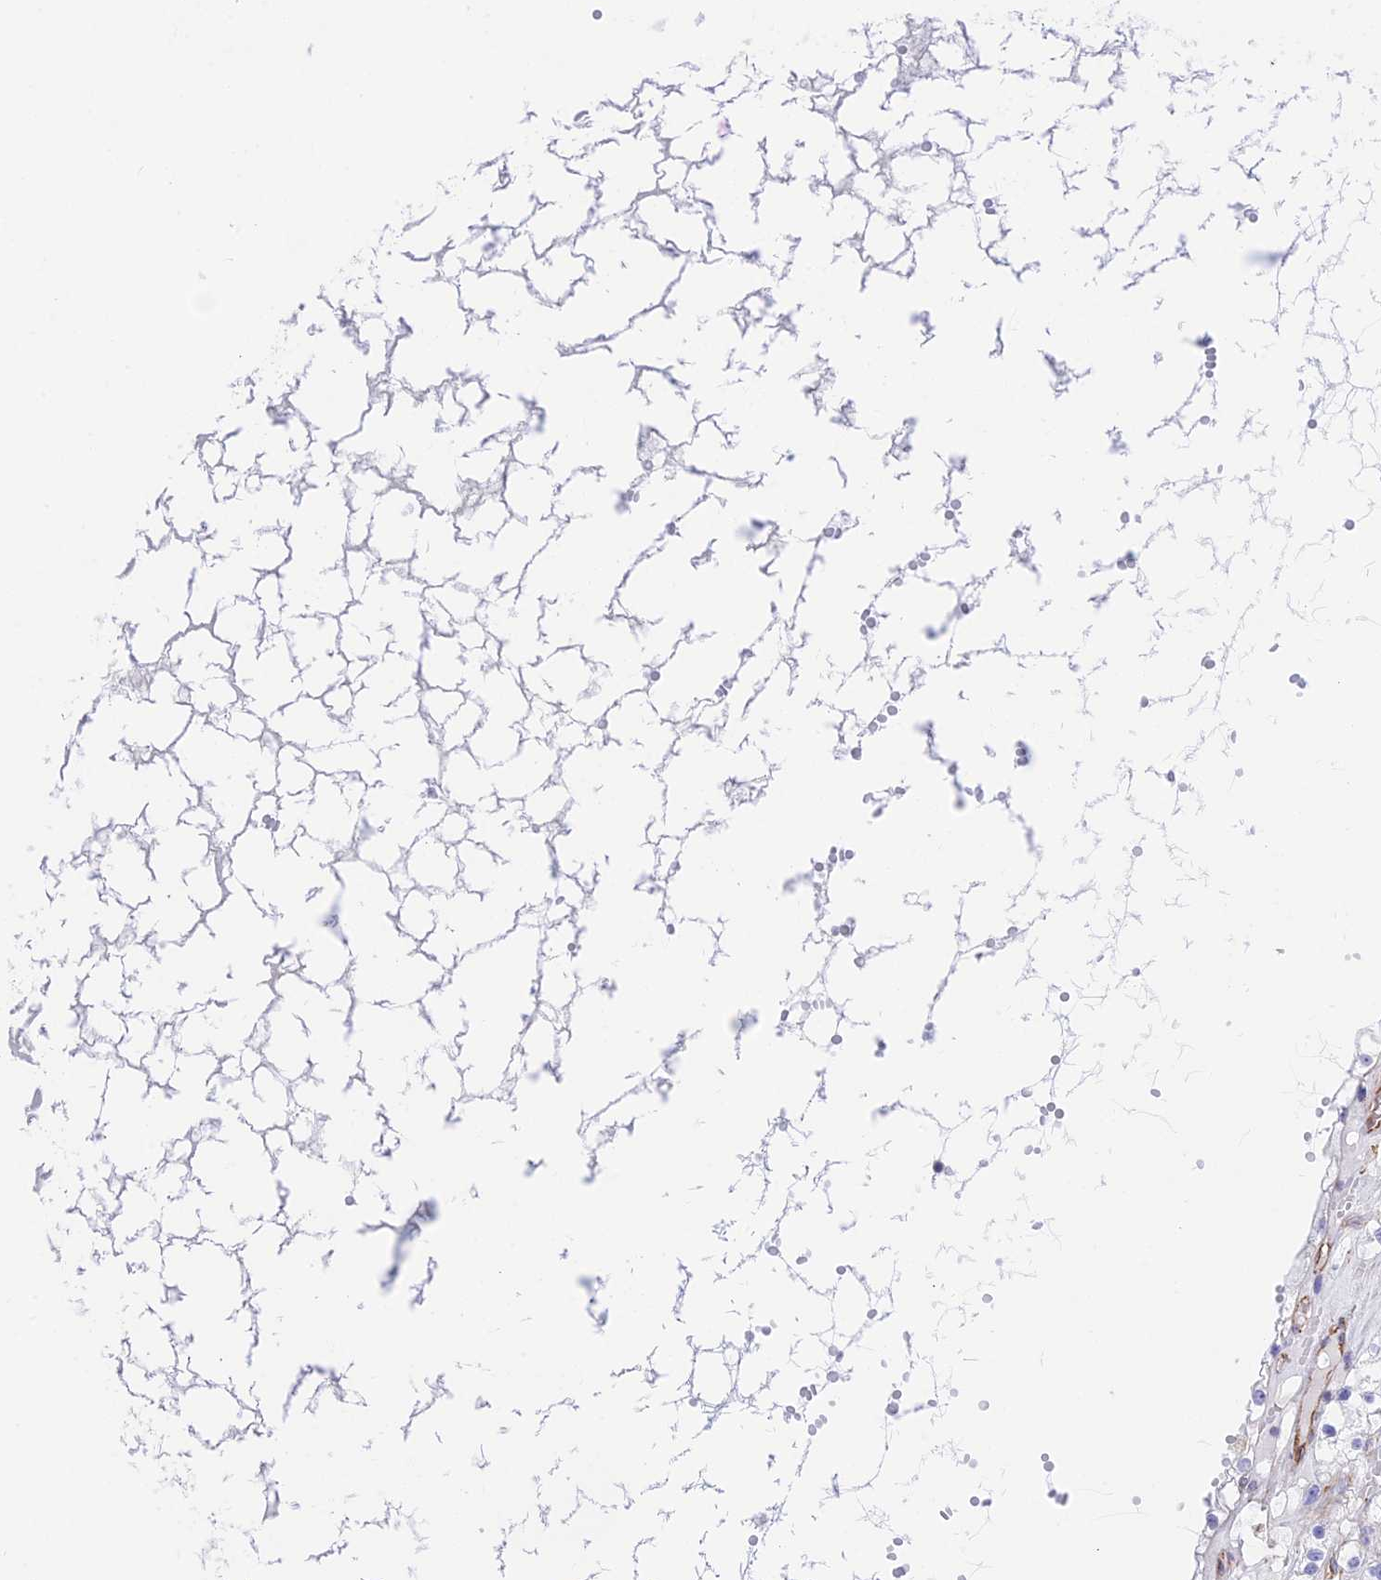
{"staining": {"intensity": "negative", "quantity": "none", "location": "none"}, "tissue": "renal cancer", "cell_type": "Tumor cells", "image_type": "cancer", "snomed": [{"axis": "morphology", "description": "Adenocarcinoma, NOS"}, {"axis": "topography", "description": "Kidney"}], "caption": "Renal cancer (adenocarcinoma) was stained to show a protein in brown. There is no significant staining in tumor cells.", "gene": "ZNF652", "patient": {"sex": "male", "age": 56}}